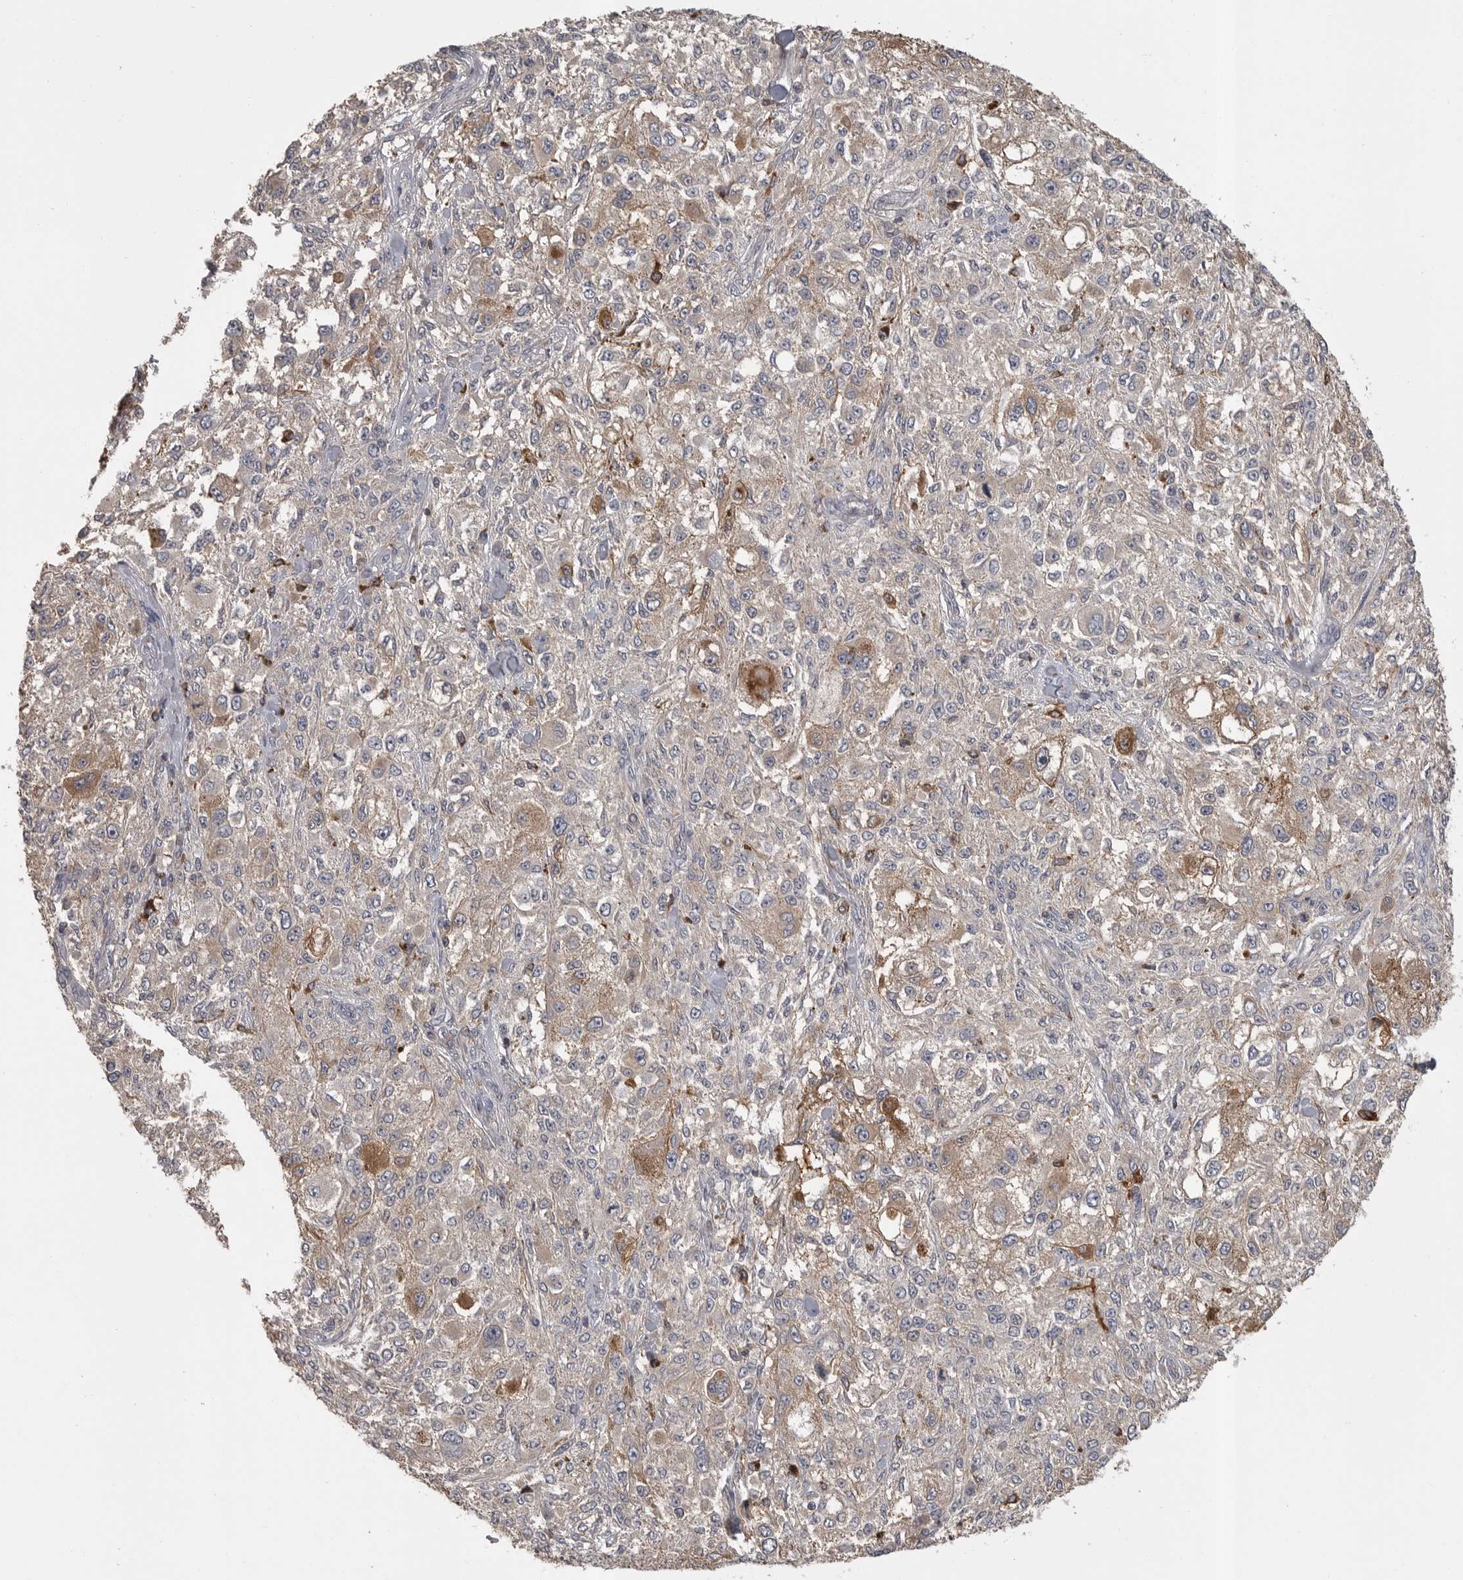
{"staining": {"intensity": "moderate", "quantity": "<25%", "location": "cytoplasmic/membranous"}, "tissue": "melanoma", "cell_type": "Tumor cells", "image_type": "cancer", "snomed": [{"axis": "morphology", "description": "Necrosis, NOS"}, {"axis": "morphology", "description": "Malignant melanoma, NOS"}, {"axis": "topography", "description": "Skin"}], "caption": "Moderate cytoplasmic/membranous positivity is seen in approximately <25% of tumor cells in malignant melanoma.", "gene": "CMTM6", "patient": {"sex": "female", "age": 87}}